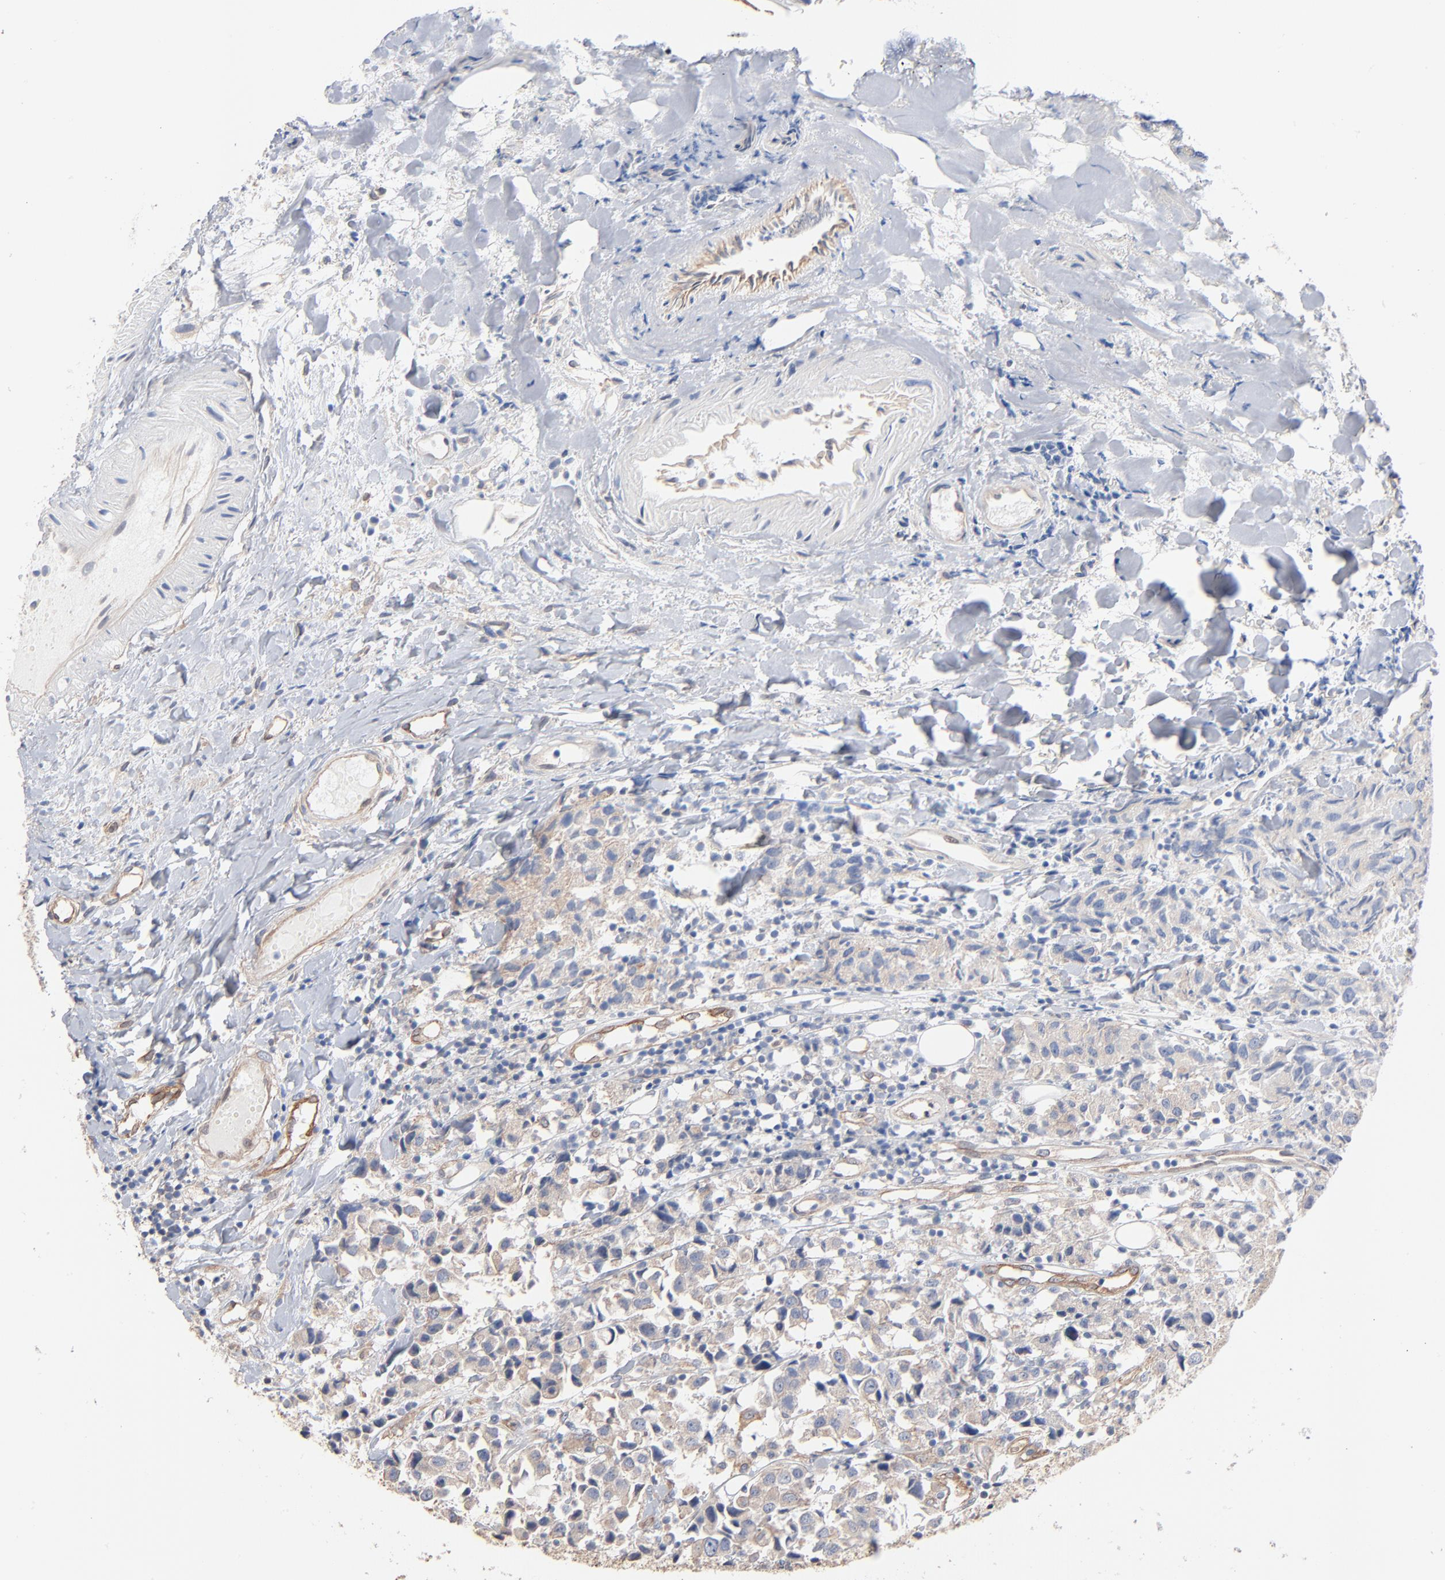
{"staining": {"intensity": "negative", "quantity": "none", "location": "none"}, "tissue": "urothelial cancer", "cell_type": "Tumor cells", "image_type": "cancer", "snomed": [{"axis": "morphology", "description": "Urothelial carcinoma, High grade"}, {"axis": "topography", "description": "Urinary bladder"}], "caption": "Immunohistochemical staining of human urothelial cancer reveals no significant staining in tumor cells.", "gene": "ABCD4", "patient": {"sex": "female", "age": 75}}